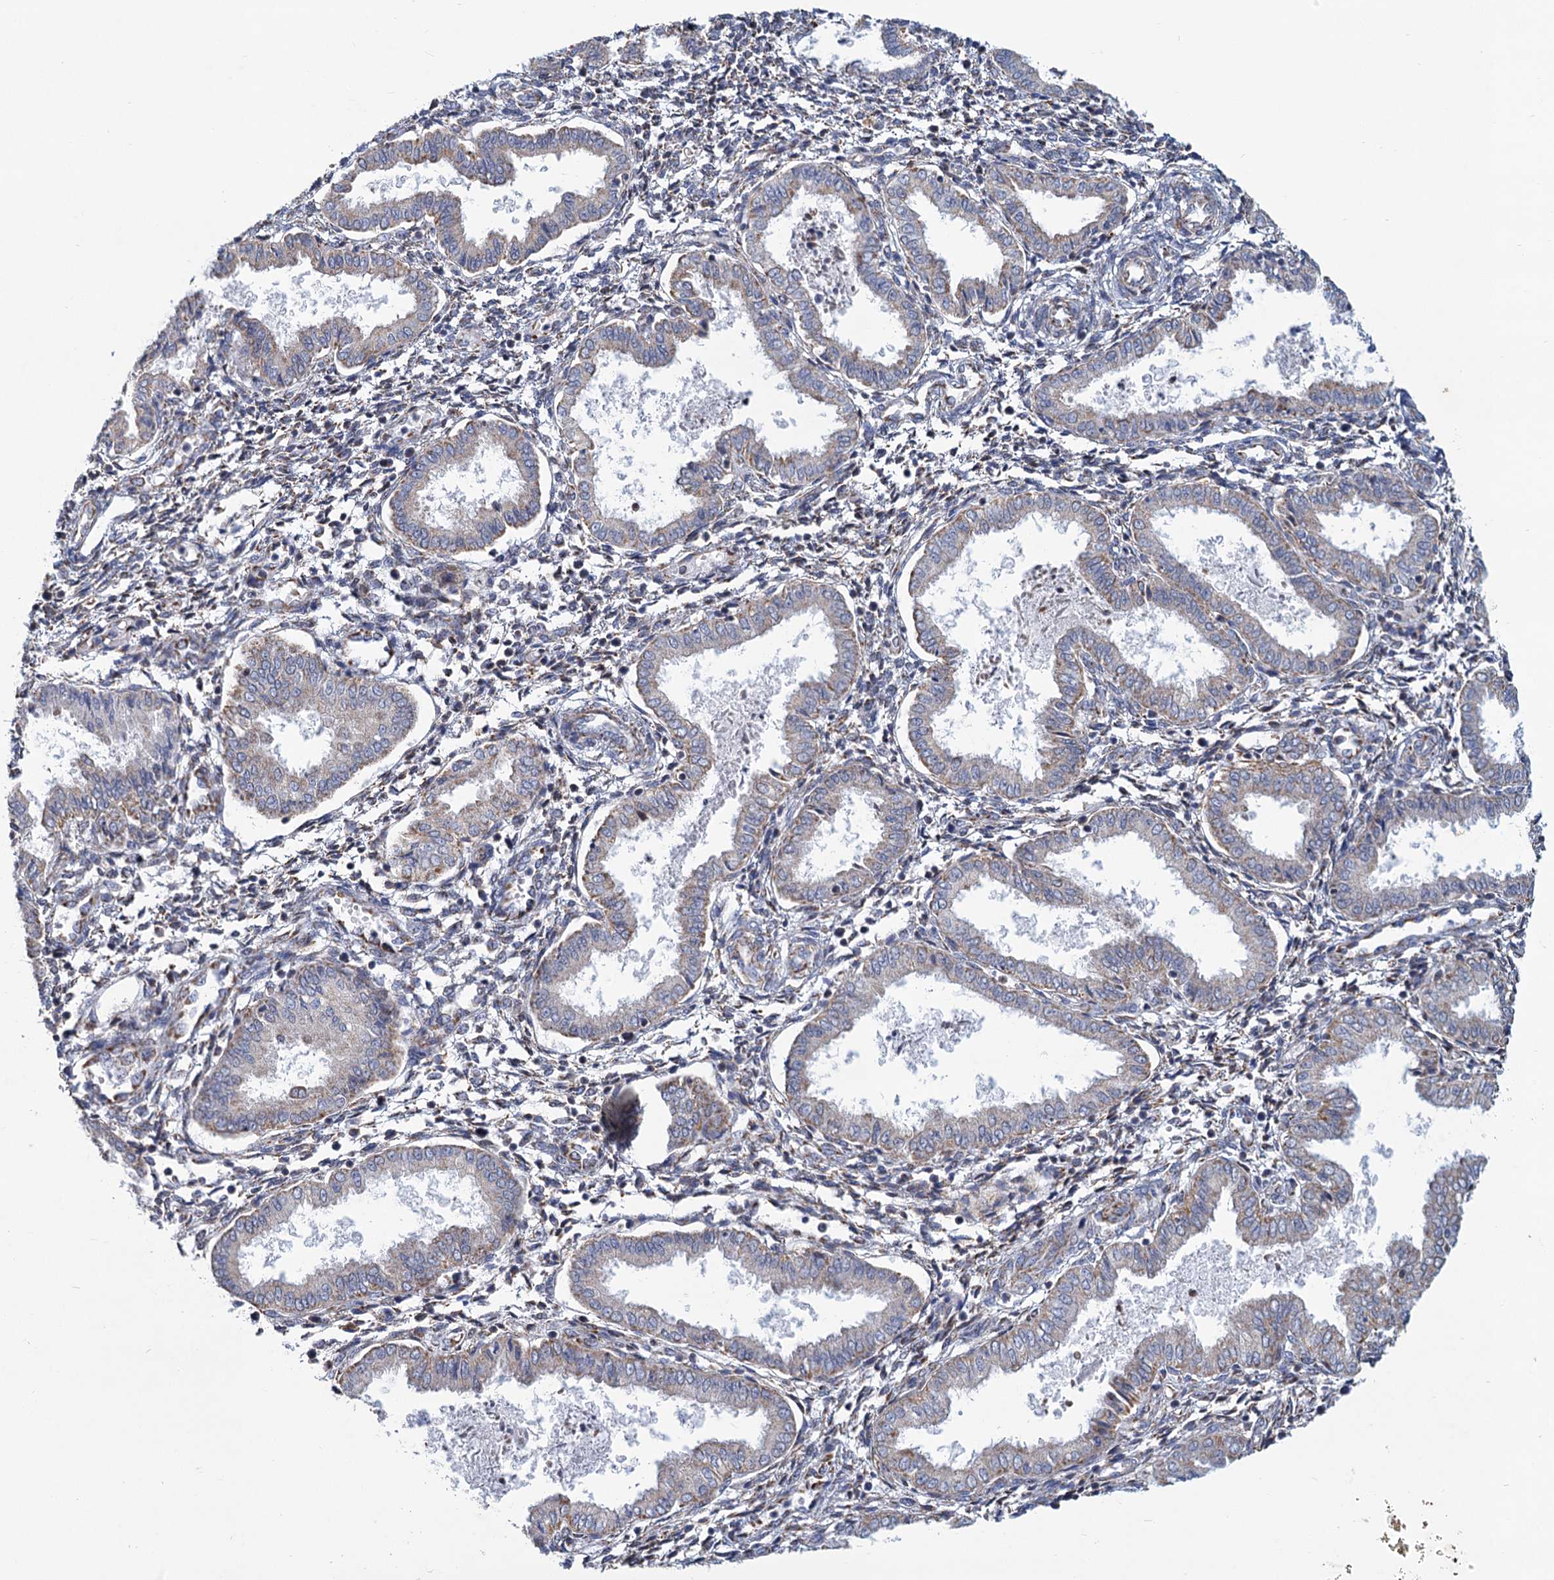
{"staining": {"intensity": "moderate", "quantity": "<25%", "location": "cytoplasmic/membranous"}, "tissue": "endometrium", "cell_type": "Cells in endometrial stroma", "image_type": "normal", "snomed": [{"axis": "morphology", "description": "Normal tissue, NOS"}, {"axis": "topography", "description": "Endometrium"}], "caption": "Benign endometrium reveals moderate cytoplasmic/membranous staining in about <25% of cells in endometrial stroma.", "gene": "NDUFC2", "patient": {"sex": "female", "age": 33}}